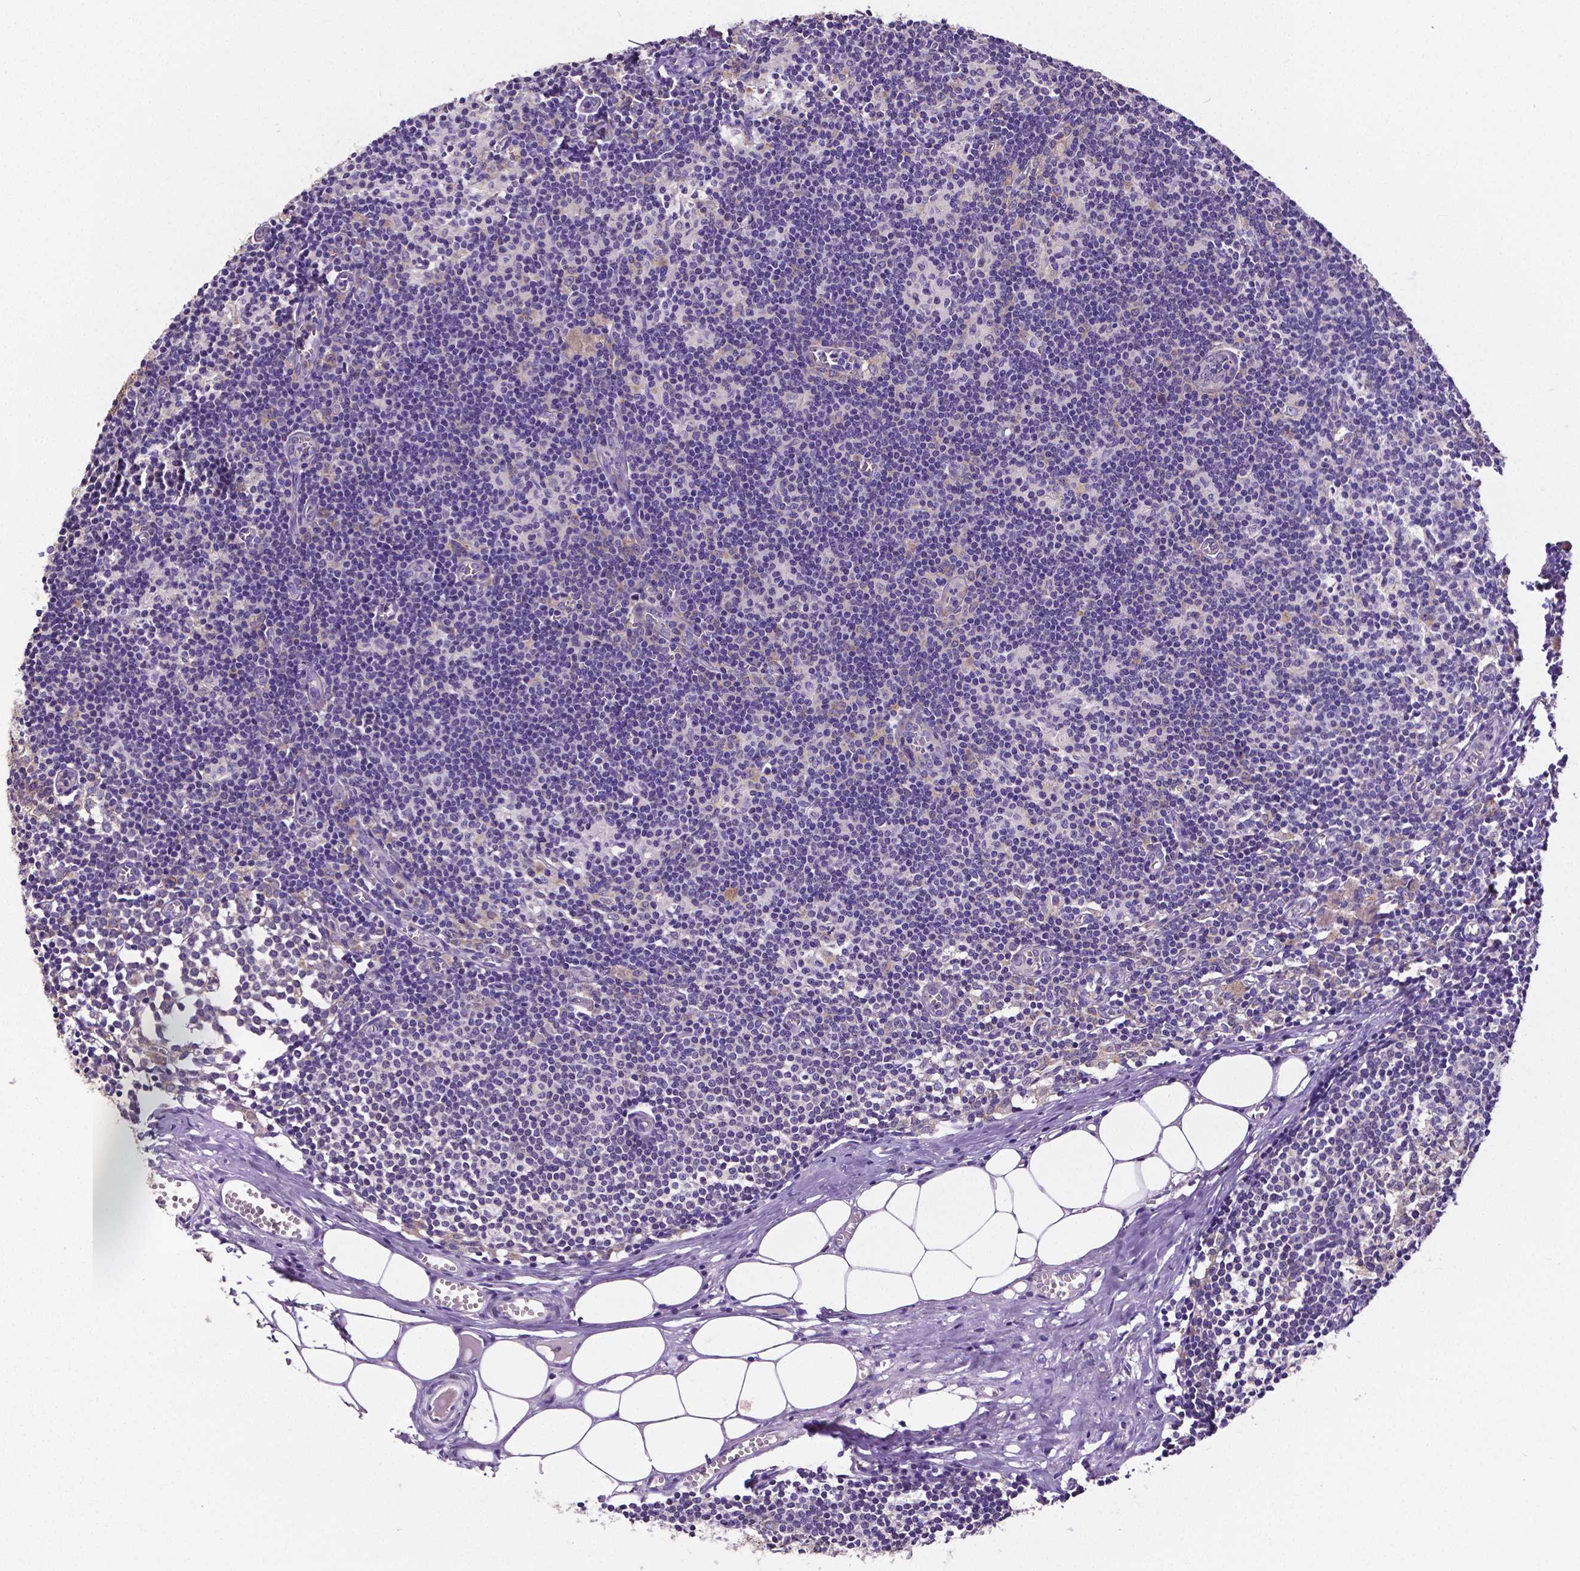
{"staining": {"intensity": "moderate", "quantity": "<25%", "location": "cytoplasmic/membranous"}, "tissue": "lymph node", "cell_type": "Non-germinal center cells", "image_type": "normal", "snomed": [{"axis": "morphology", "description": "Normal tissue, NOS"}, {"axis": "topography", "description": "Lymph node"}], "caption": "Non-germinal center cells display low levels of moderate cytoplasmic/membranous staining in about <25% of cells in normal human lymph node. The staining is performed using DAB brown chromogen to label protein expression. The nuclei are counter-stained blue using hematoxylin.", "gene": "DICER1", "patient": {"sex": "female", "age": 52}}